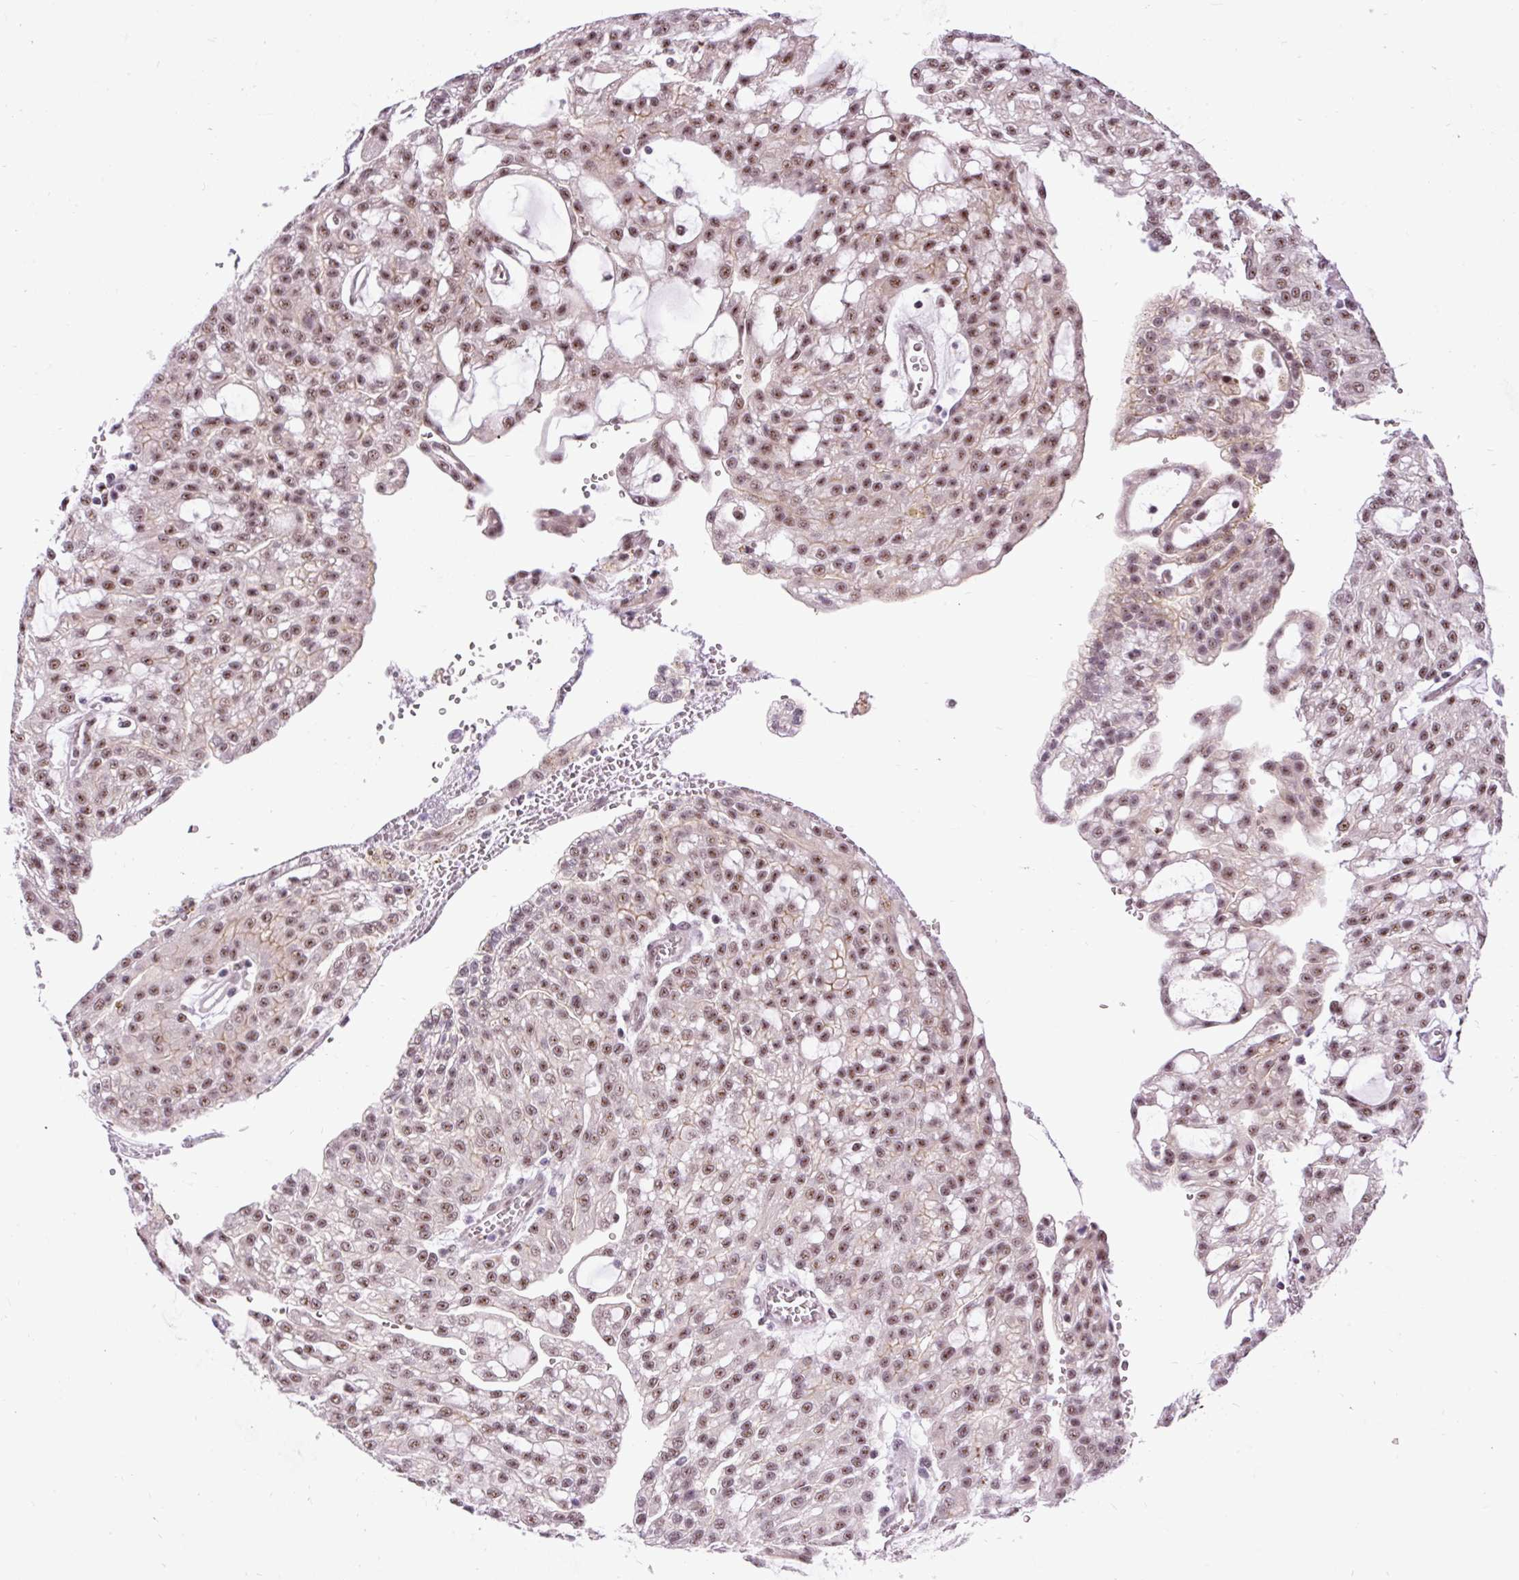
{"staining": {"intensity": "moderate", "quantity": ">75%", "location": "nuclear"}, "tissue": "renal cancer", "cell_type": "Tumor cells", "image_type": "cancer", "snomed": [{"axis": "morphology", "description": "Adenocarcinoma, NOS"}, {"axis": "topography", "description": "Kidney"}], "caption": "Renal cancer (adenocarcinoma) stained with immunohistochemistry (IHC) exhibits moderate nuclear expression in approximately >75% of tumor cells.", "gene": "SMC5", "patient": {"sex": "male", "age": 63}}